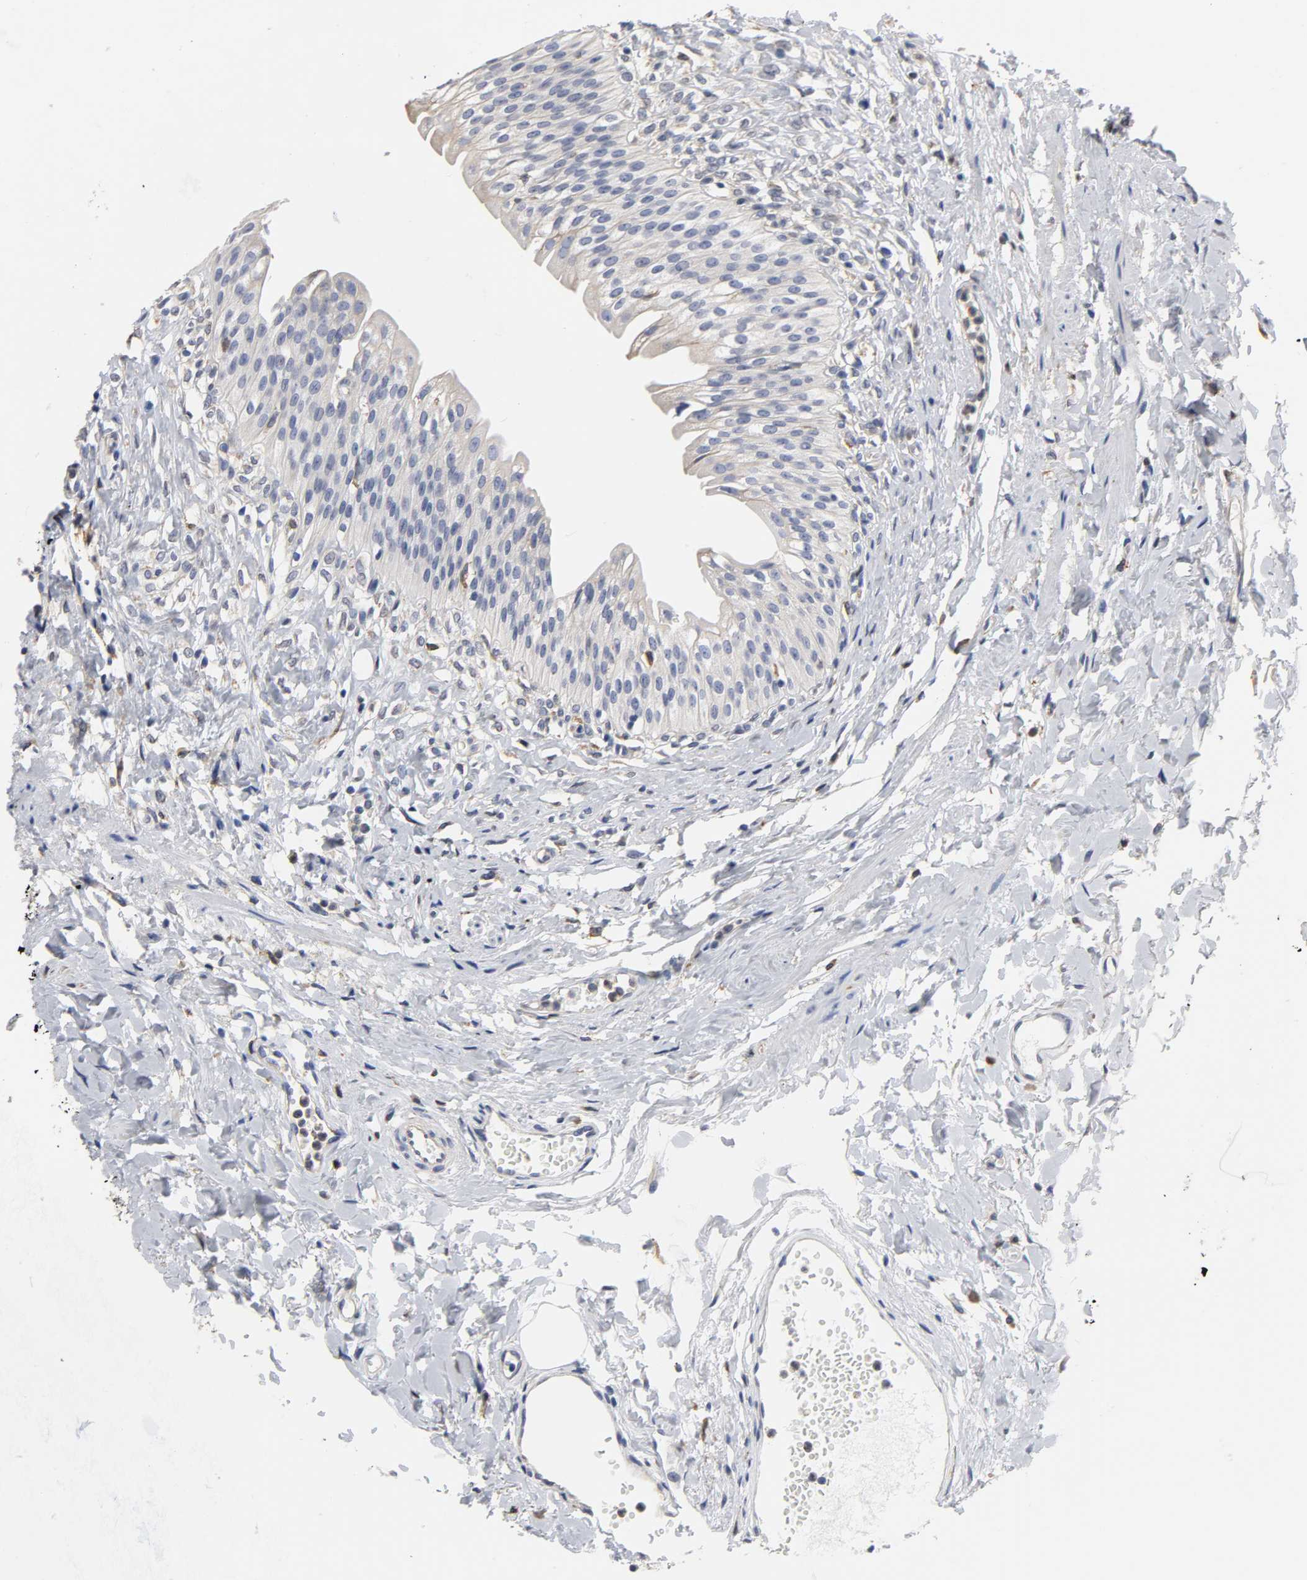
{"staining": {"intensity": "moderate", "quantity": "<25%", "location": "cytoplasmic/membranous"}, "tissue": "urinary bladder", "cell_type": "Urothelial cells", "image_type": "normal", "snomed": [{"axis": "morphology", "description": "Normal tissue, NOS"}, {"axis": "topography", "description": "Urinary bladder"}], "caption": "Moderate cytoplasmic/membranous expression for a protein is seen in about <25% of urothelial cells of normal urinary bladder using immunohistochemistry (IHC).", "gene": "HCK", "patient": {"sex": "female", "age": 80}}